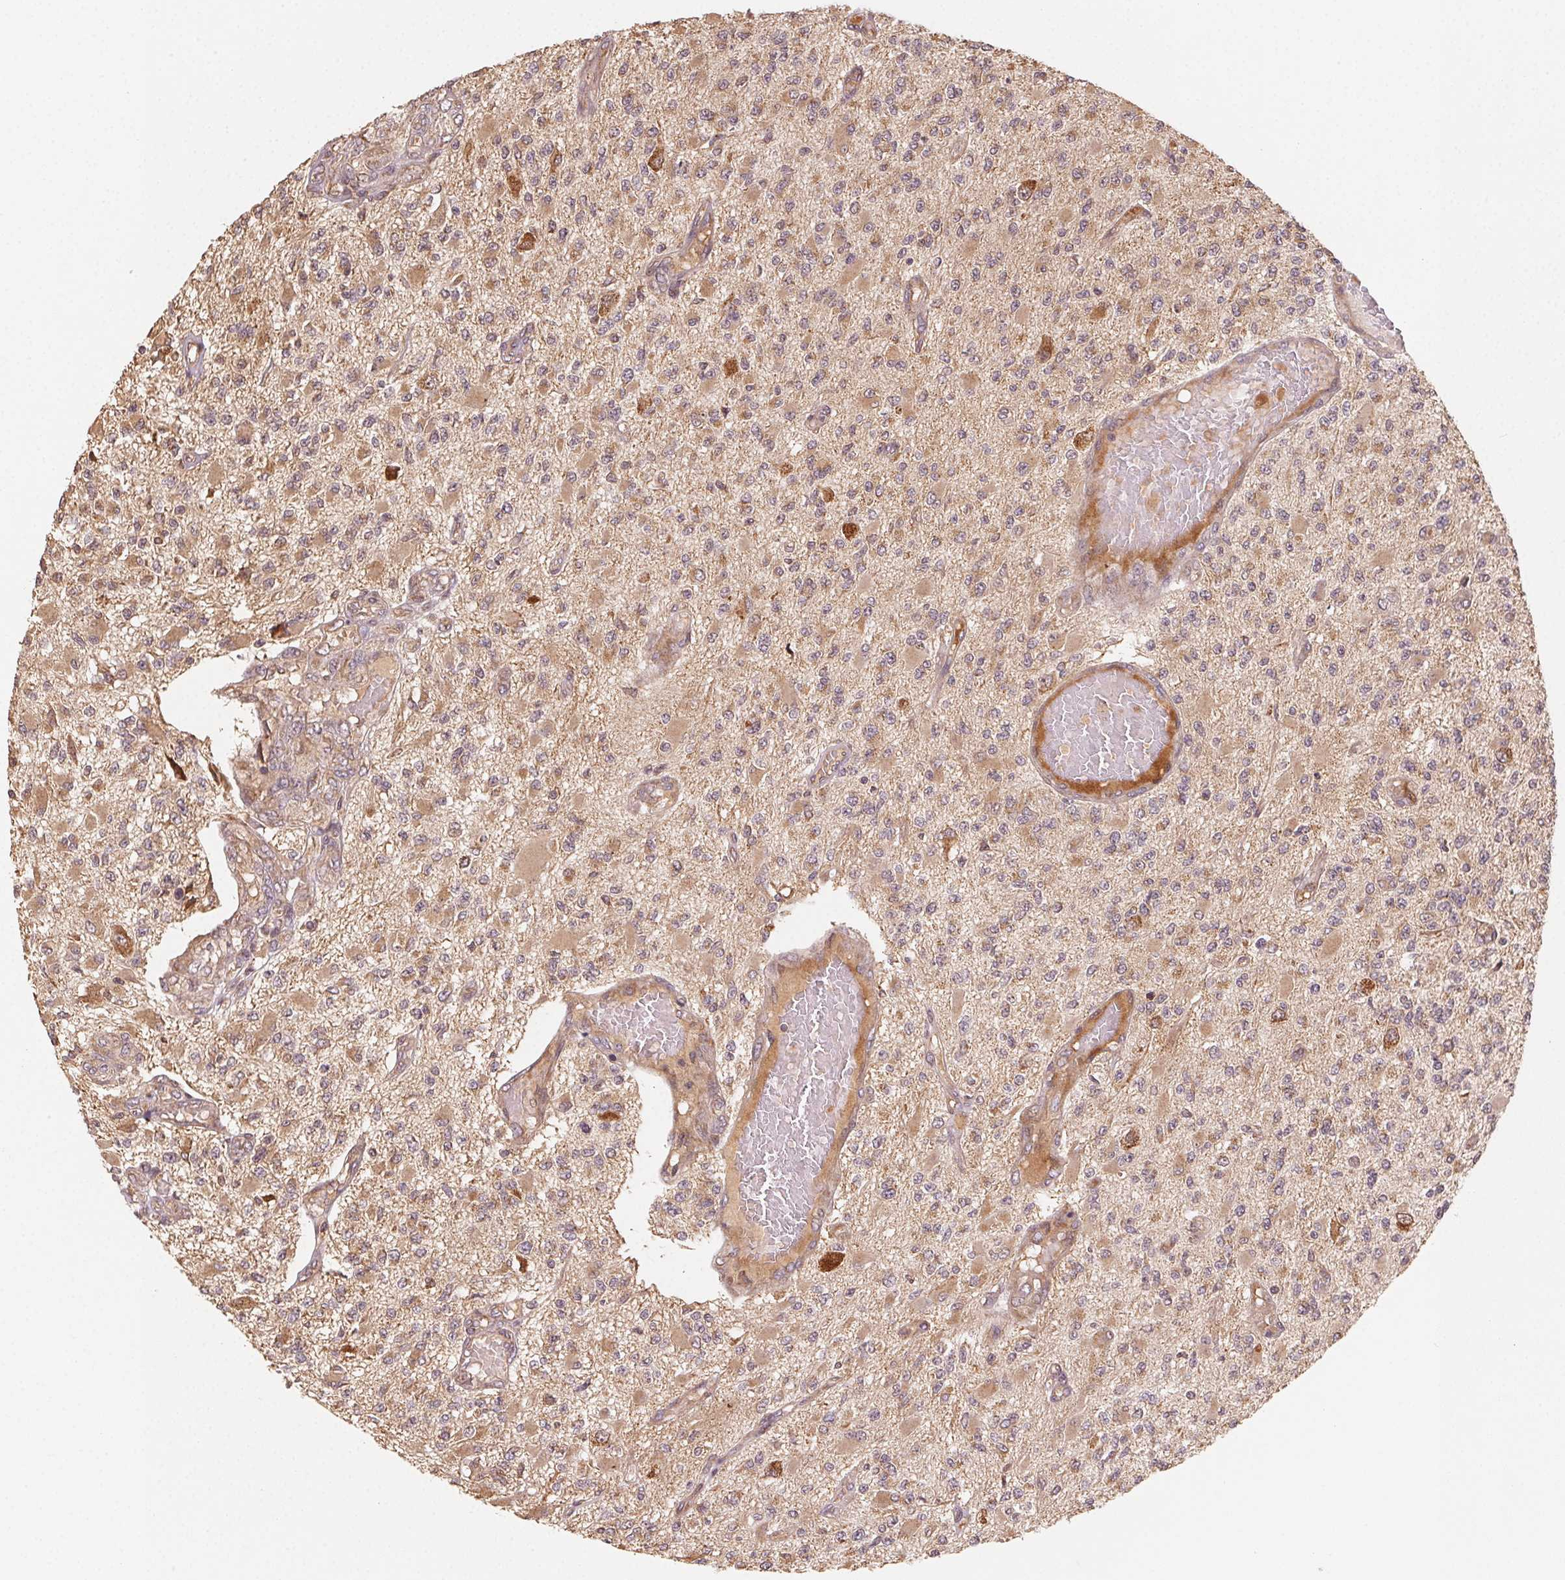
{"staining": {"intensity": "weak", "quantity": "<25%", "location": "cytoplasmic/membranous"}, "tissue": "glioma", "cell_type": "Tumor cells", "image_type": "cancer", "snomed": [{"axis": "morphology", "description": "Glioma, malignant, High grade"}, {"axis": "topography", "description": "Brain"}], "caption": "This is an immunohistochemistry photomicrograph of human malignant glioma (high-grade). There is no positivity in tumor cells.", "gene": "WBP2", "patient": {"sex": "female", "age": 63}}